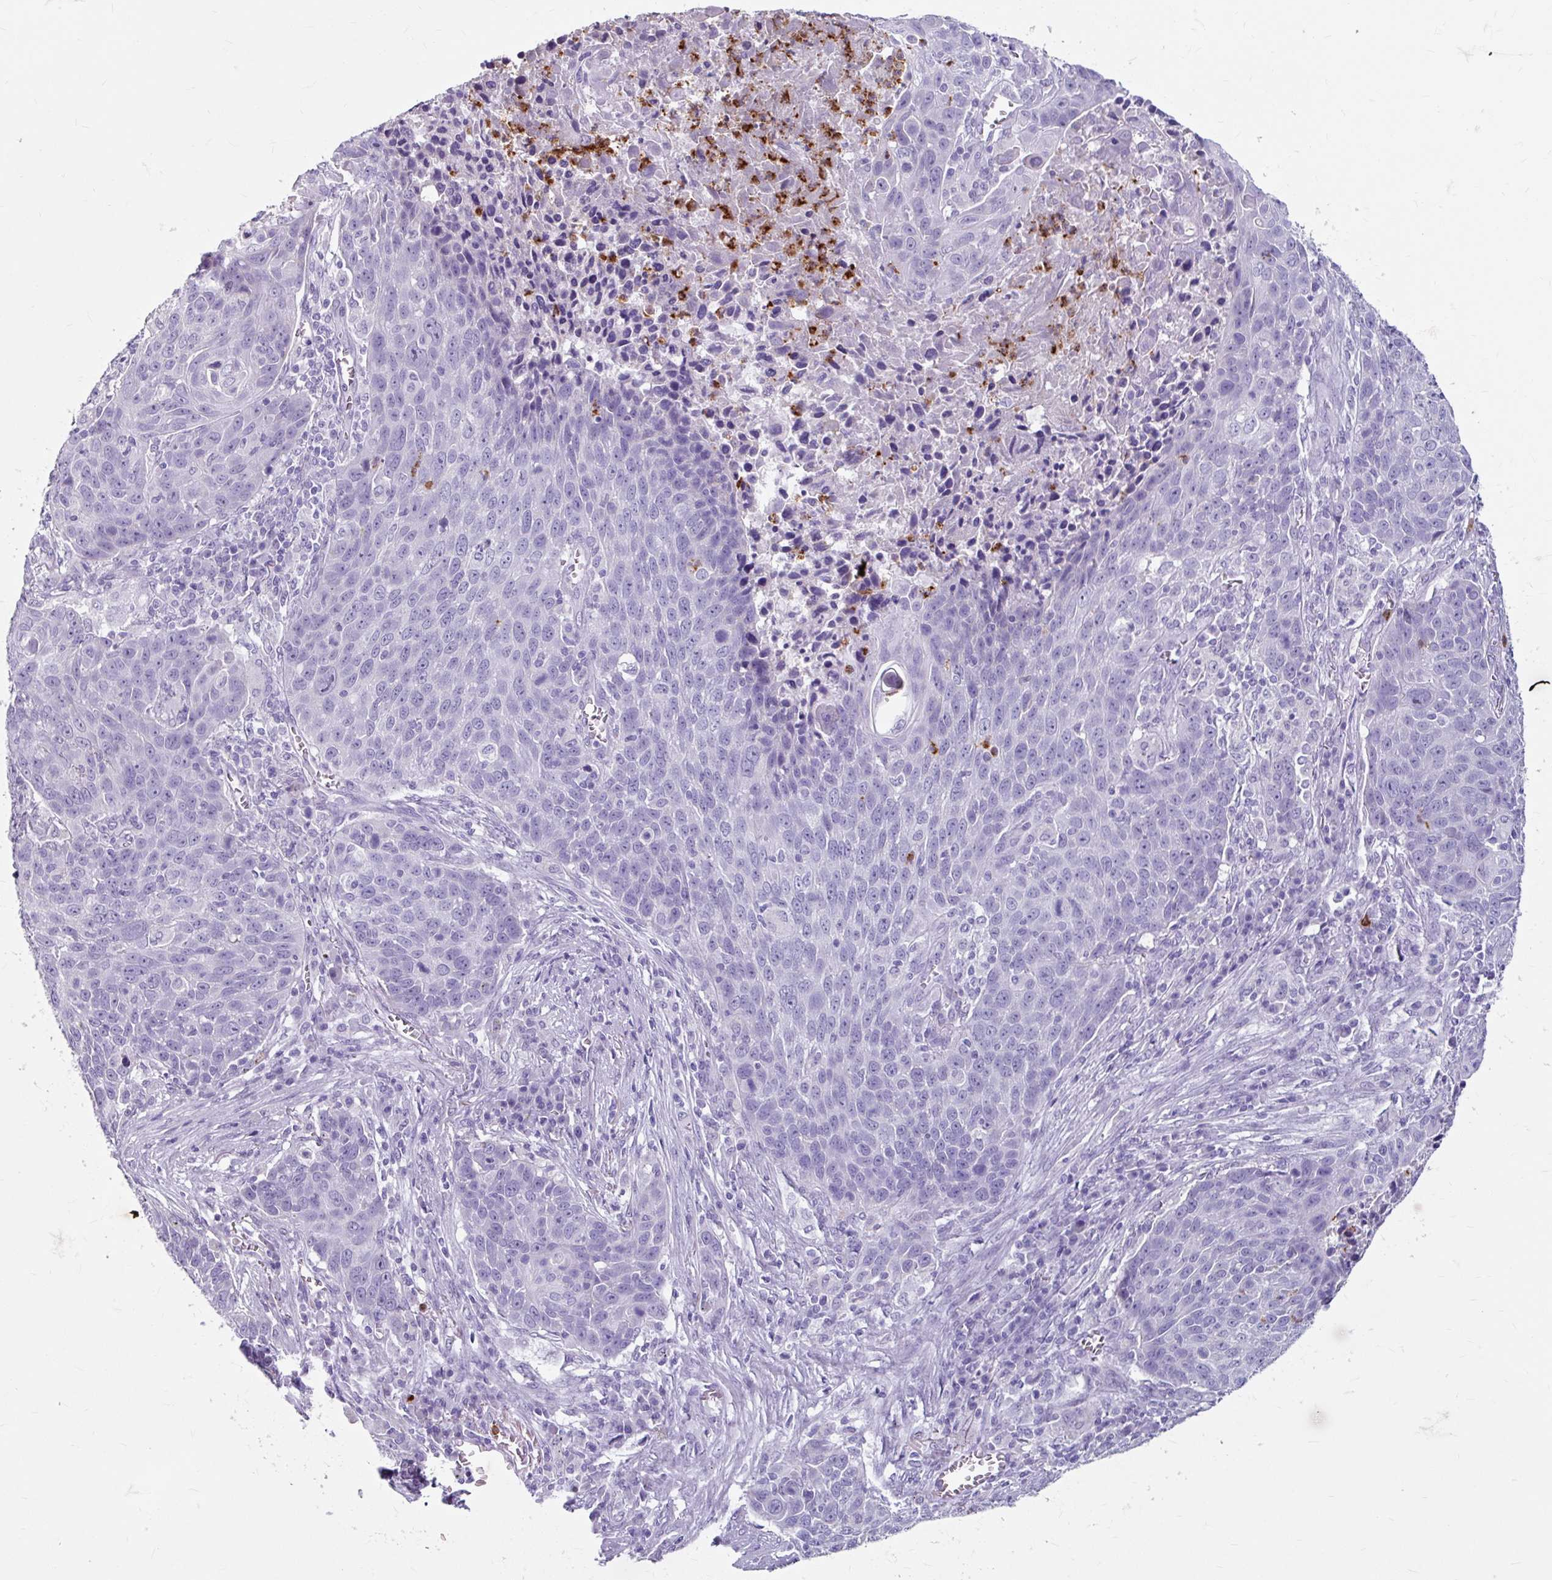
{"staining": {"intensity": "negative", "quantity": "none", "location": "none"}, "tissue": "lung cancer", "cell_type": "Tumor cells", "image_type": "cancer", "snomed": [{"axis": "morphology", "description": "Squamous cell carcinoma, NOS"}, {"axis": "topography", "description": "Lung"}], "caption": "A photomicrograph of lung cancer stained for a protein displays no brown staining in tumor cells.", "gene": "ANKRD1", "patient": {"sex": "male", "age": 78}}